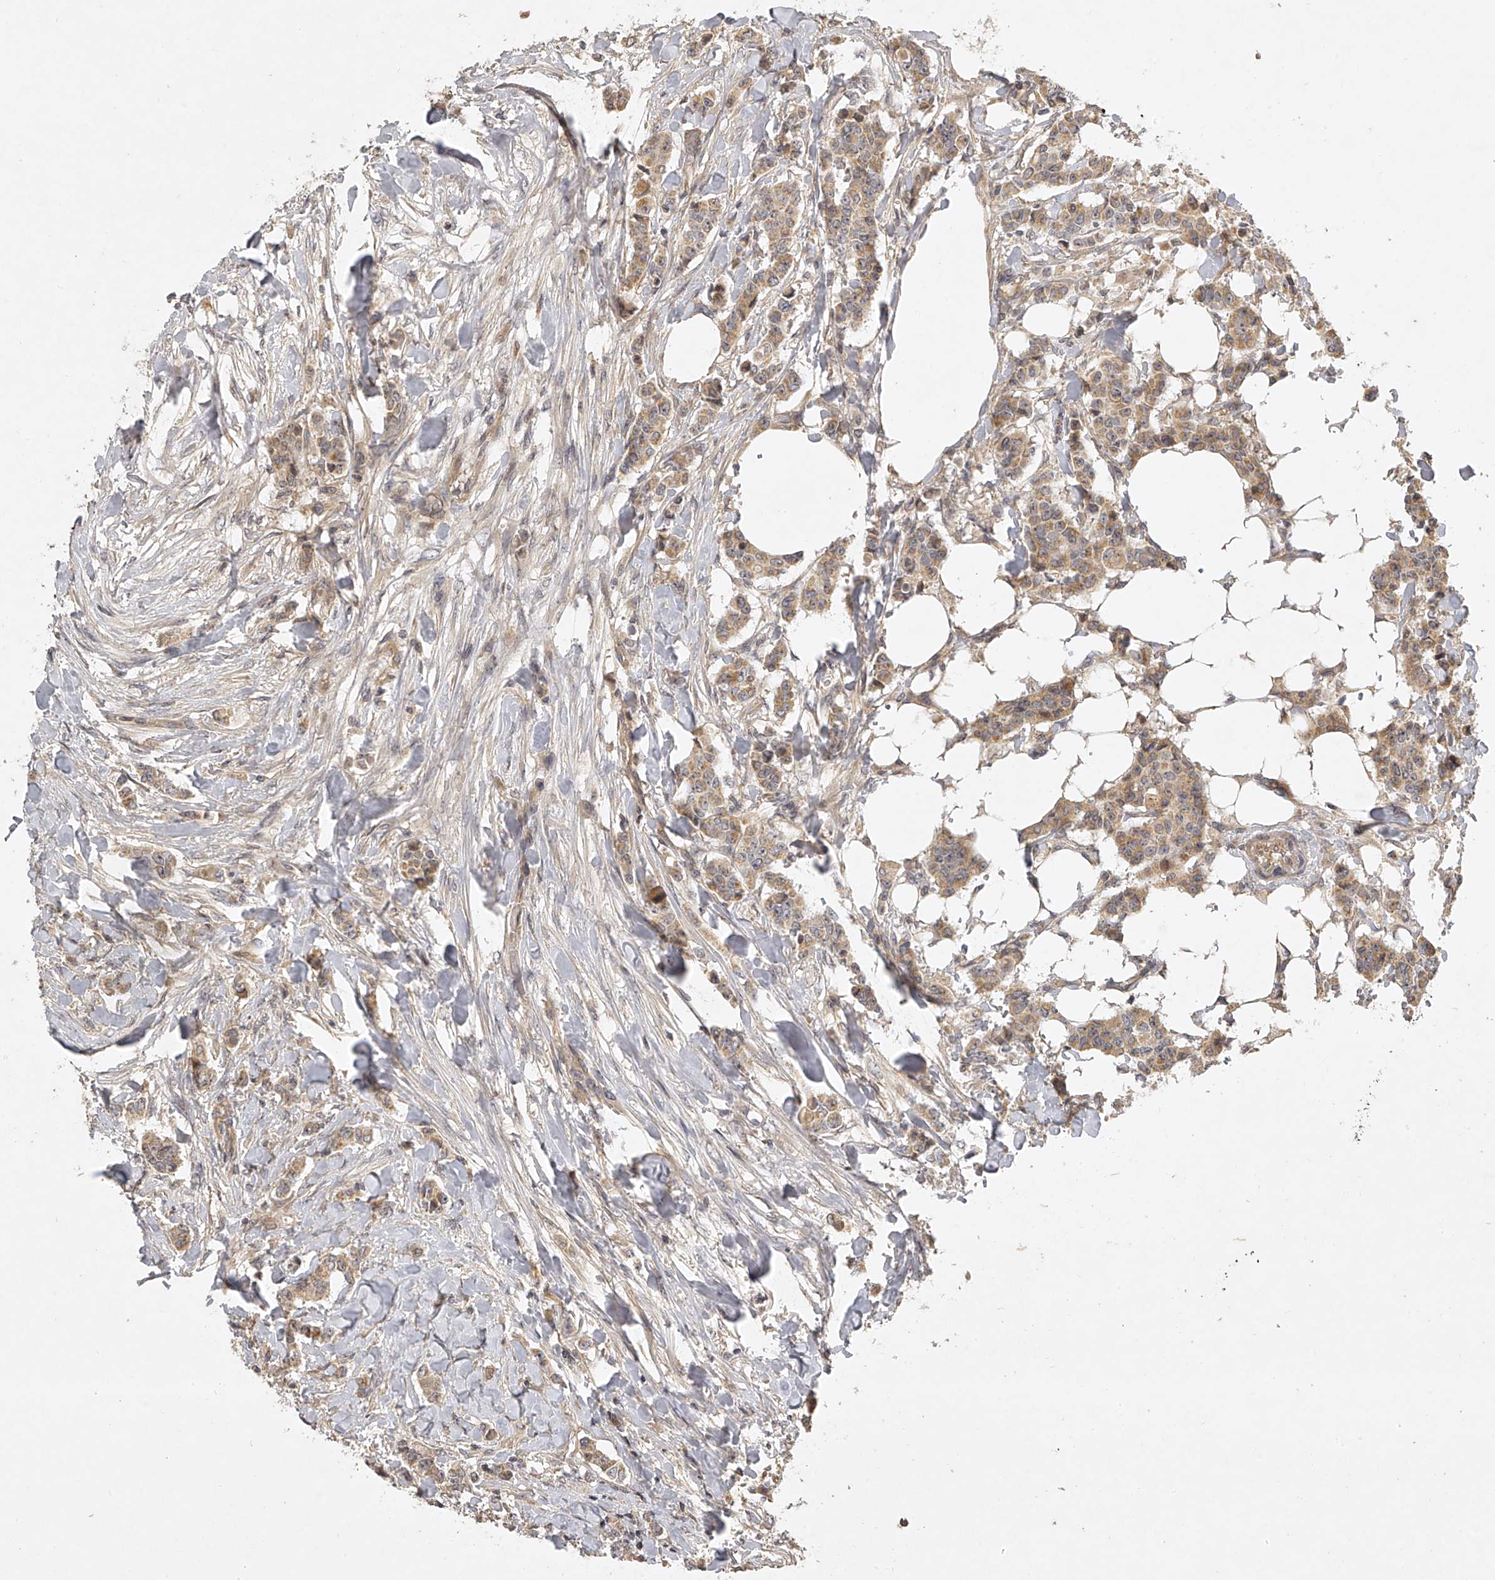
{"staining": {"intensity": "moderate", "quantity": ">75%", "location": "cytoplasmic/membranous"}, "tissue": "breast cancer", "cell_type": "Tumor cells", "image_type": "cancer", "snomed": [{"axis": "morphology", "description": "Duct carcinoma"}, {"axis": "topography", "description": "Breast"}], "caption": "Human breast cancer (invasive ductal carcinoma) stained with a protein marker demonstrates moderate staining in tumor cells.", "gene": "NFS1", "patient": {"sex": "female", "age": 40}}